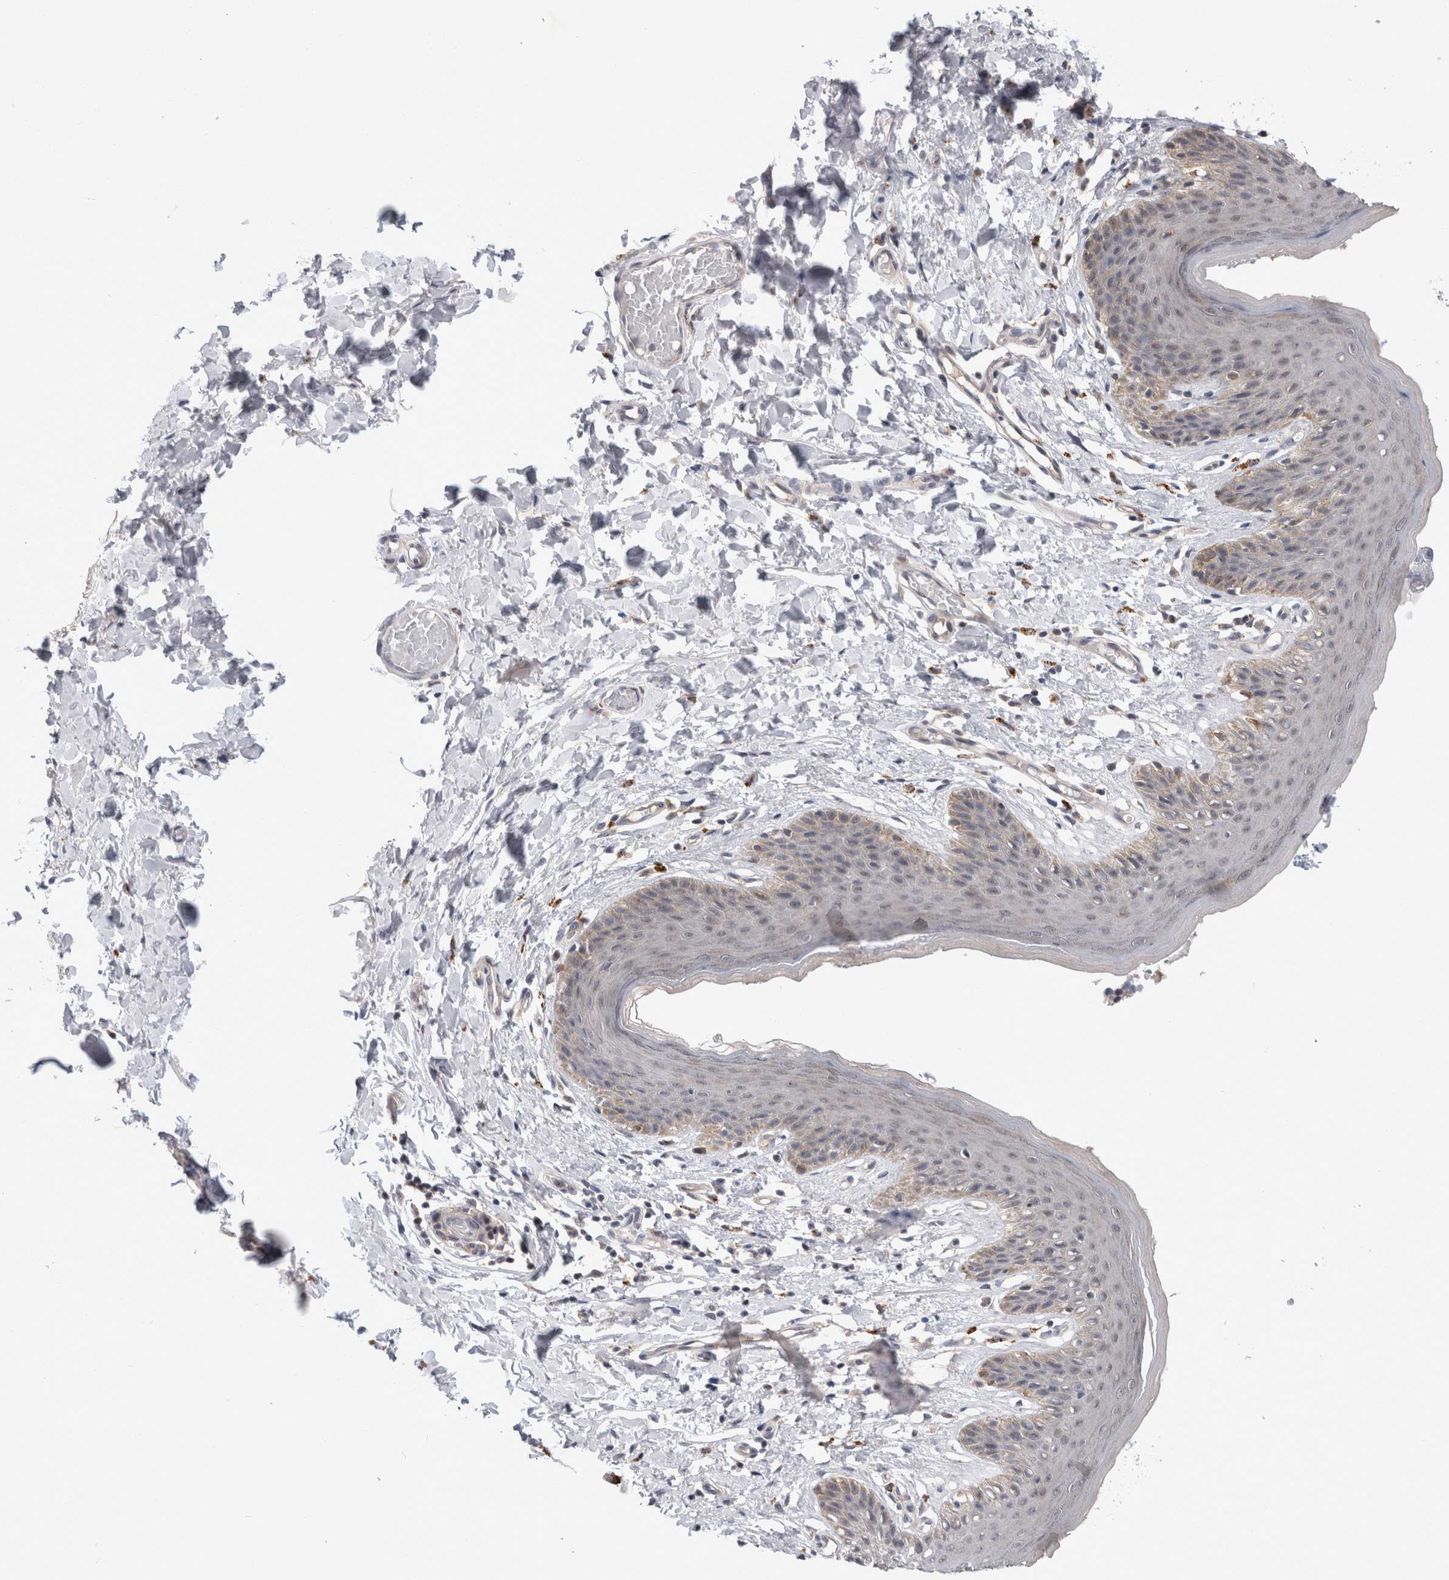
{"staining": {"intensity": "weak", "quantity": "<25%", "location": "cytoplasmic/membranous"}, "tissue": "skin", "cell_type": "Epidermal cells", "image_type": "normal", "snomed": [{"axis": "morphology", "description": "Normal tissue, NOS"}, {"axis": "topography", "description": "Vulva"}], "caption": "IHC image of unremarkable skin: skin stained with DAB exhibits no significant protein positivity in epidermal cells.", "gene": "MRPL37", "patient": {"sex": "female", "age": 66}}